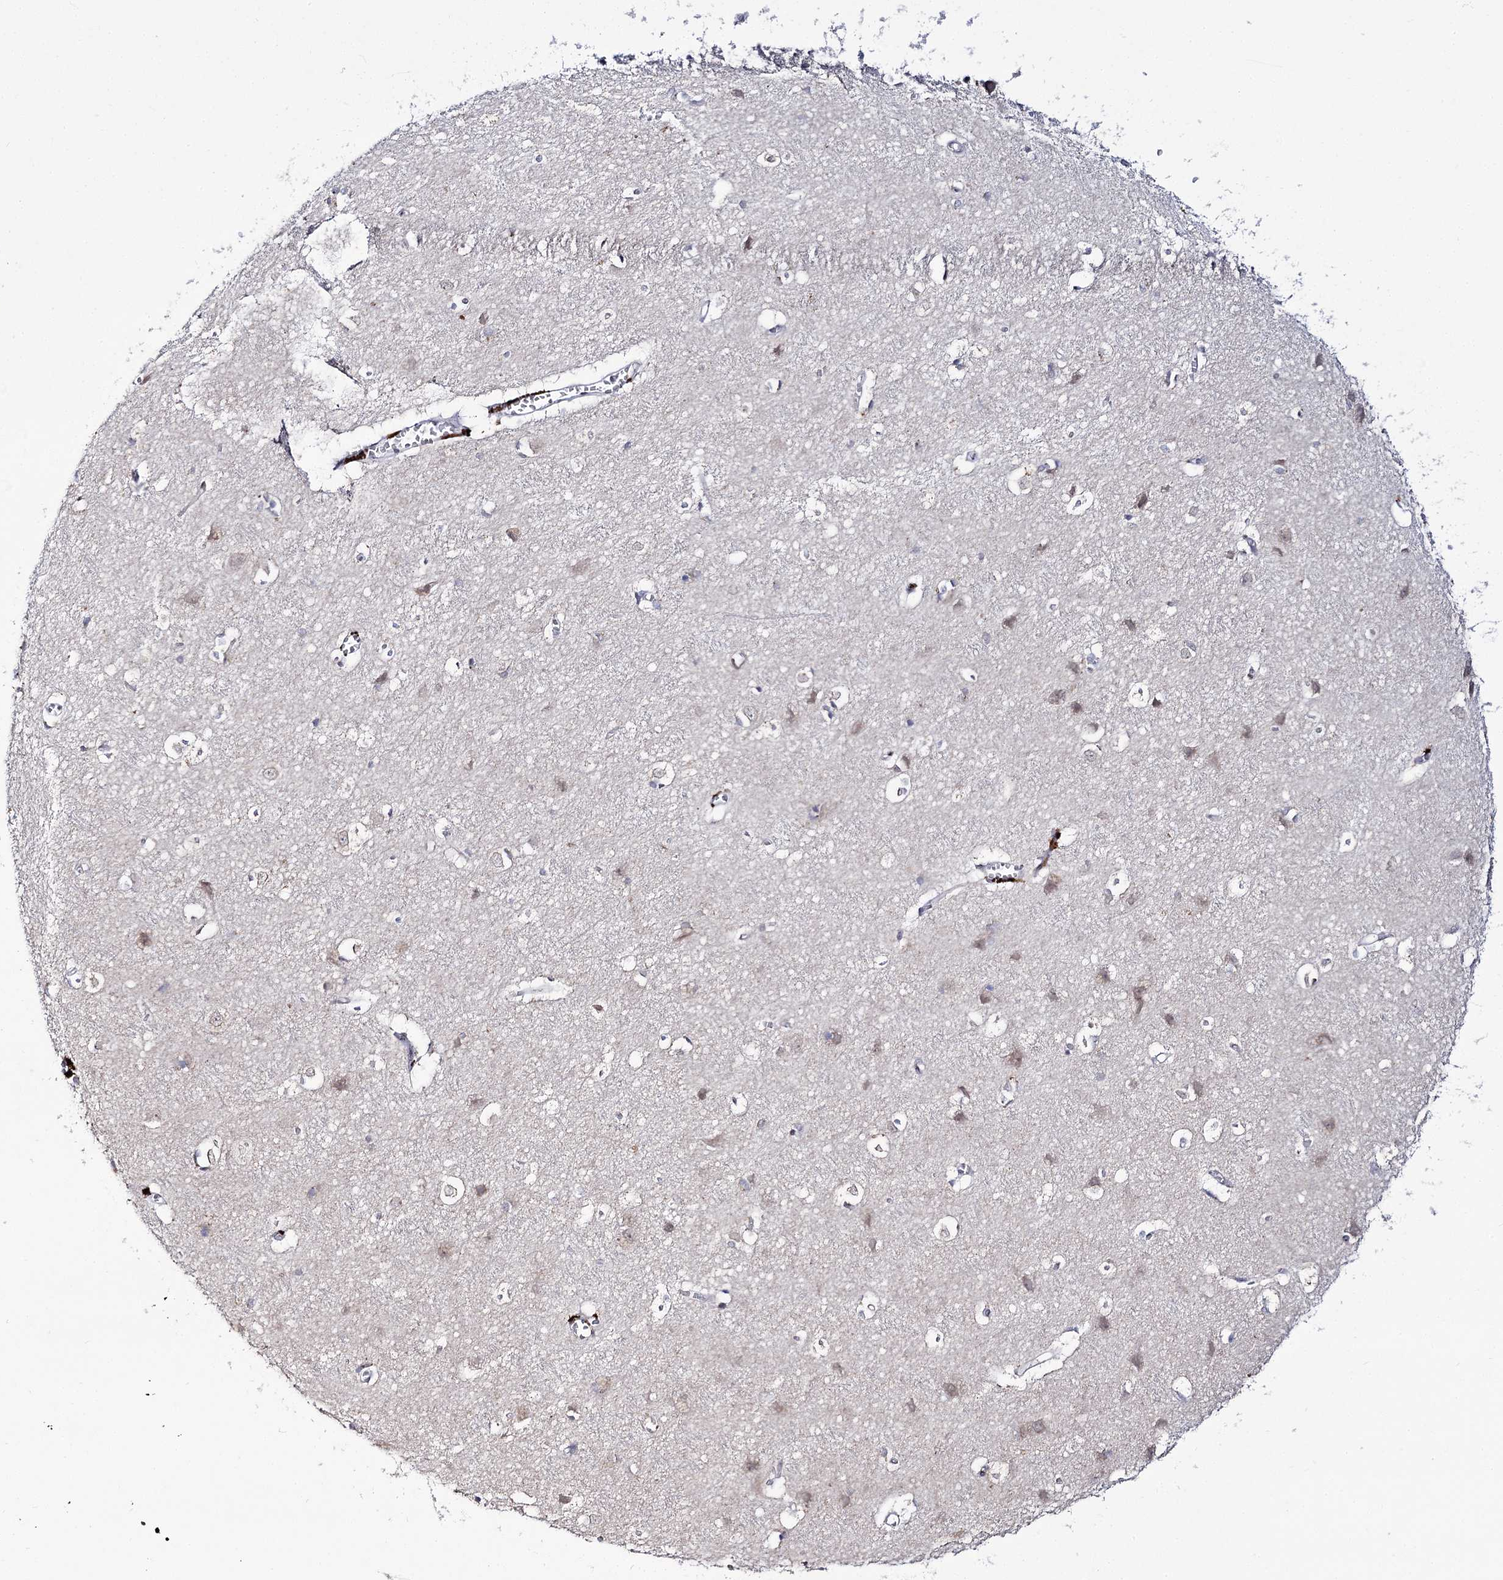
{"staining": {"intensity": "negative", "quantity": "none", "location": "none"}, "tissue": "cerebral cortex", "cell_type": "Endothelial cells", "image_type": "normal", "snomed": [{"axis": "morphology", "description": "Normal tissue, NOS"}, {"axis": "topography", "description": "Cerebral cortex"}], "caption": "IHC of normal human cerebral cortex reveals no positivity in endothelial cells. The staining was performed using DAB to visualize the protein expression in brown, while the nuclei were stained in blue with hematoxylin (Magnification: 20x).", "gene": "C11orf80", "patient": {"sex": "male", "age": 54}}